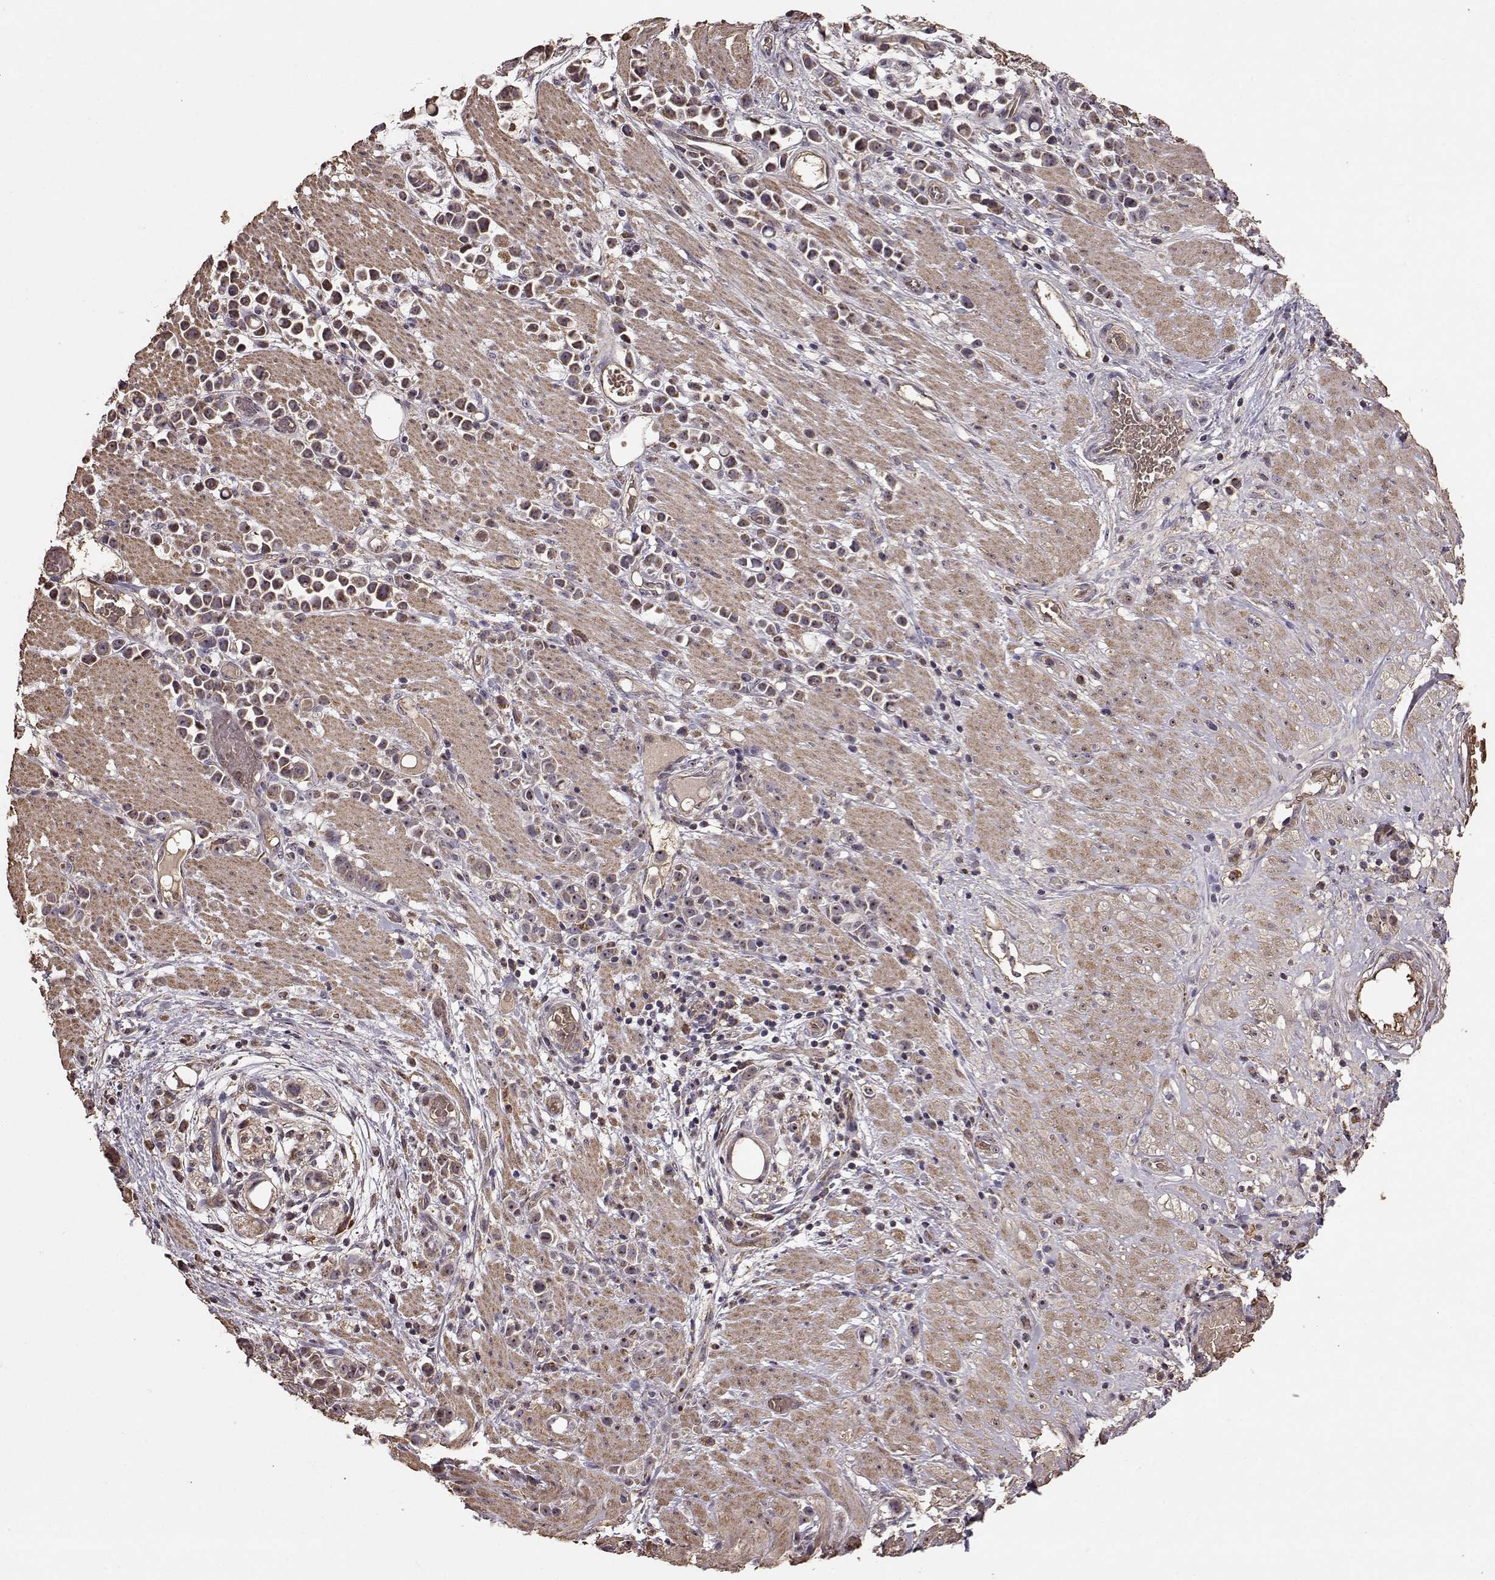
{"staining": {"intensity": "moderate", "quantity": ">75%", "location": "cytoplasmic/membranous"}, "tissue": "stomach cancer", "cell_type": "Tumor cells", "image_type": "cancer", "snomed": [{"axis": "morphology", "description": "Adenocarcinoma, NOS"}, {"axis": "topography", "description": "Stomach"}], "caption": "A brown stain highlights moderate cytoplasmic/membranous staining of a protein in human stomach cancer (adenocarcinoma) tumor cells. Using DAB (3,3'-diaminobenzidine) (brown) and hematoxylin (blue) stains, captured at high magnification using brightfield microscopy.", "gene": "PTGES2", "patient": {"sex": "male", "age": 82}}